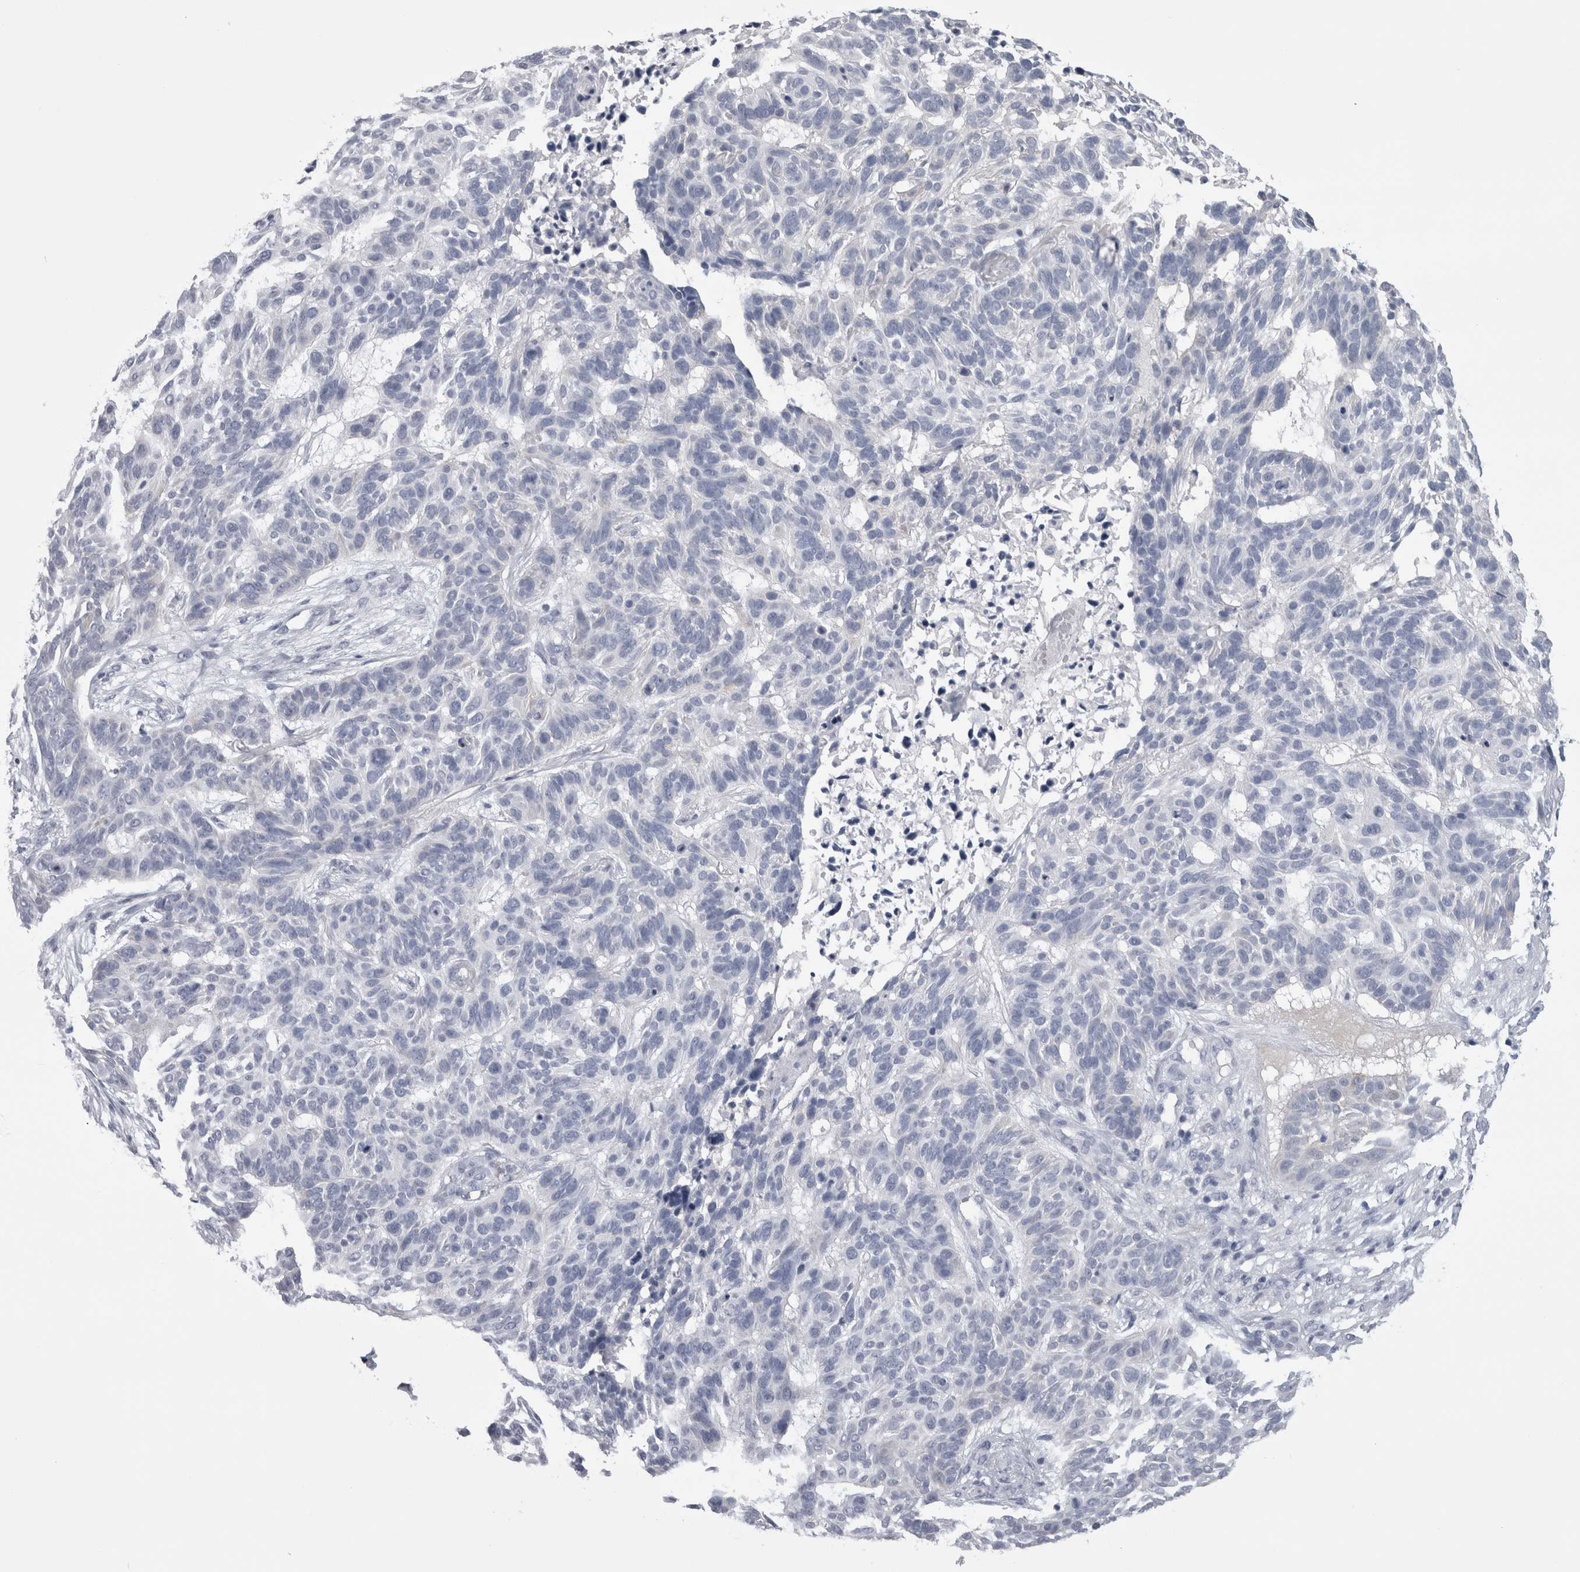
{"staining": {"intensity": "negative", "quantity": "none", "location": "none"}, "tissue": "skin cancer", "cell_type": "Tumor cells", "image_type": "cancer", "snomed": [{"axis": "morphology", "description": "Basal cell carcinoma"}, {"axis": "topography", "description": "Skin"}], "caption": "High magnification brightfield microscopy of skin basal cell carcinoma stained with DAB (brown) and counterstained with hematoxylin (blue): tumor cells show no significant positivity. (Stains: DAB (3,3'-diaminobenzidine) IHC with hematoxylin counter stain, Microscopy: brightfield microscopy at high magnification).", "gene": "AFMID", "patient": {"sex": "male", "age": 85}}